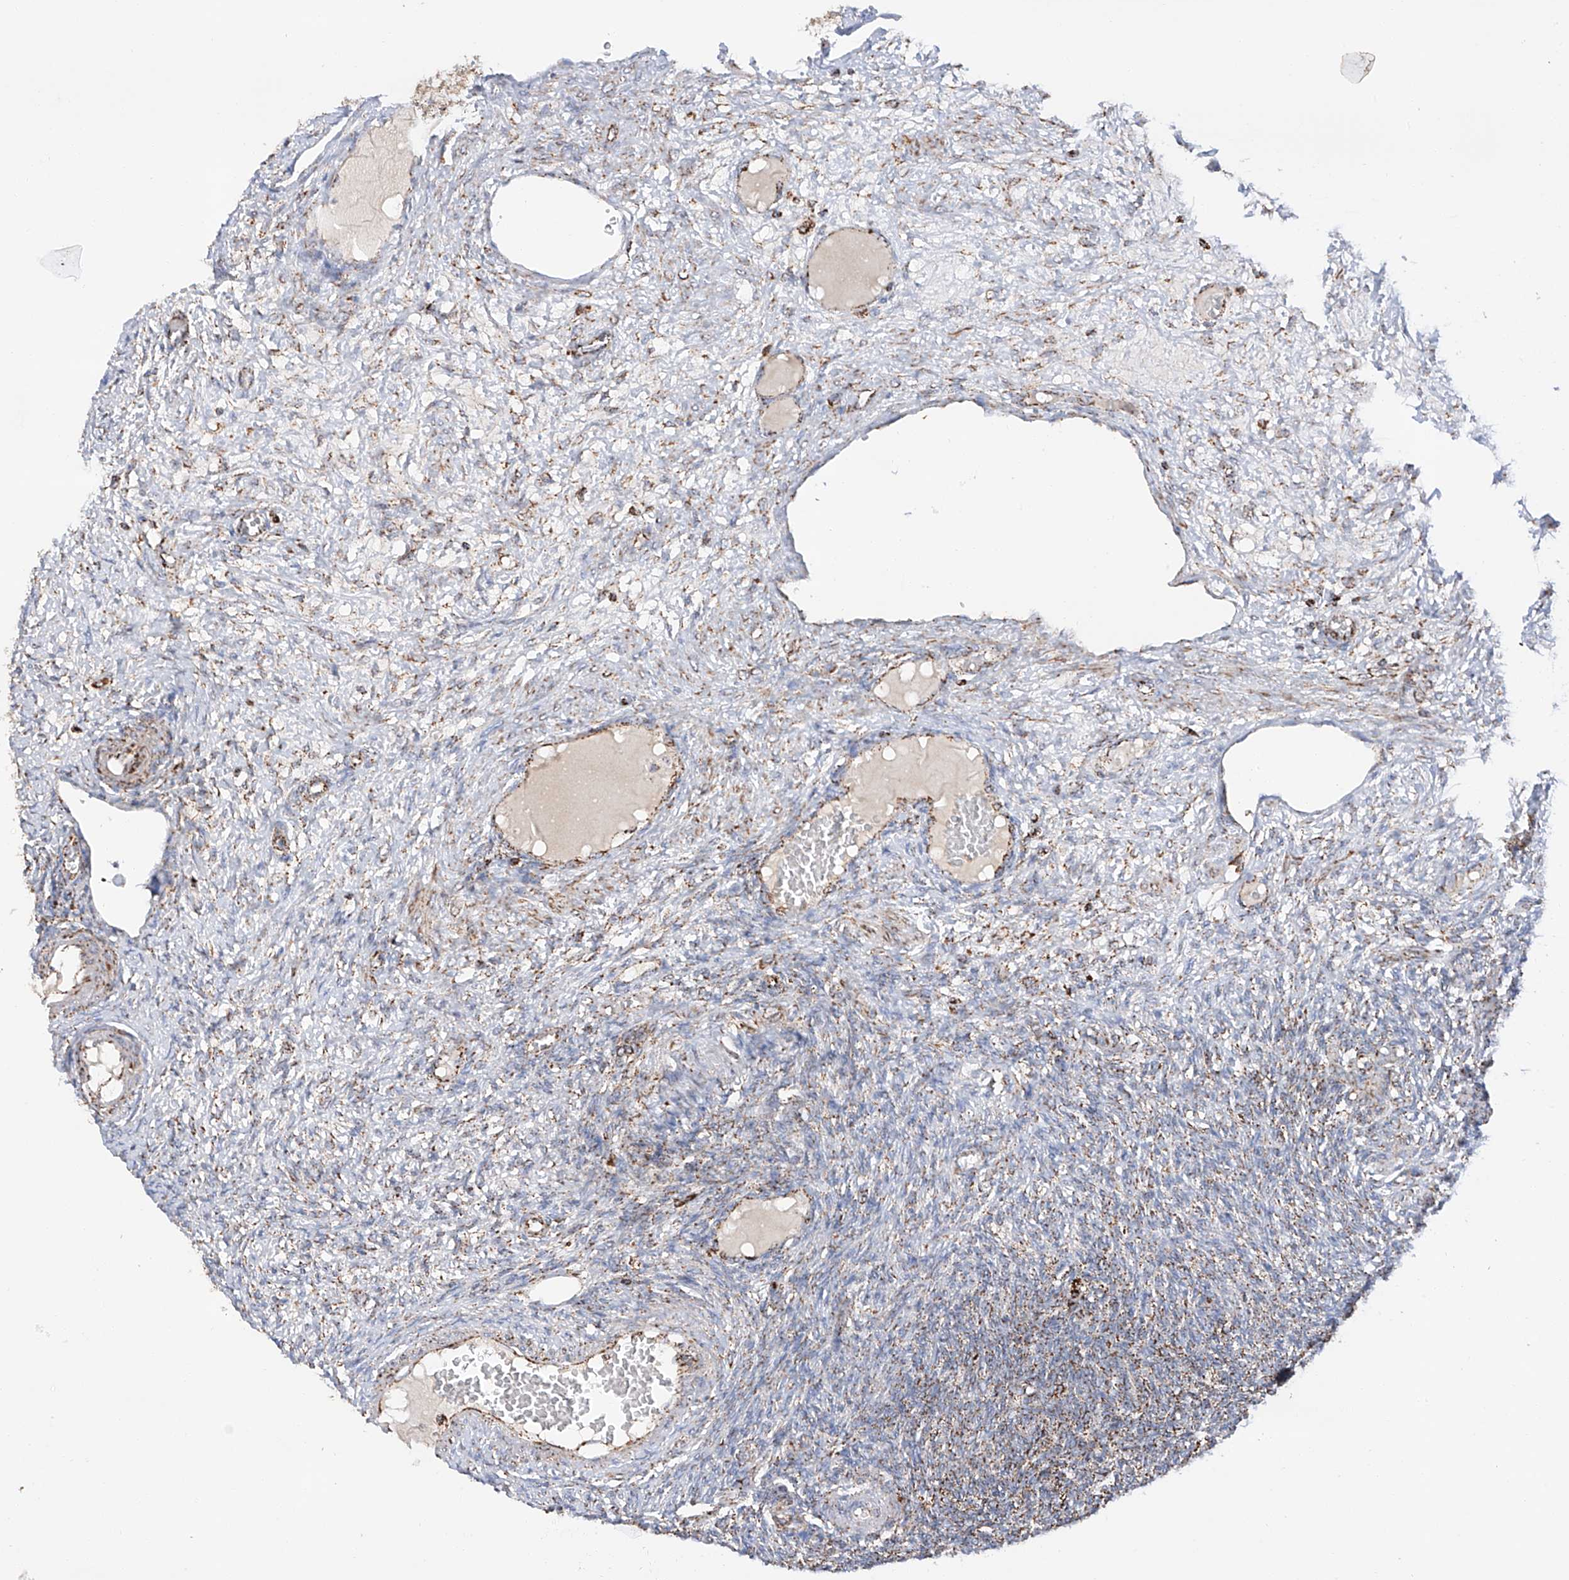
{"staining": {"intensity": "moderate", "quantity": "25%-75%", "location": "cytoplasmic/membranous"}, "tissue": "ovary", "cell_type": "Ovarian stroma cells", "image_type": "normal", "snomed": [{"axis": "morphology", "description": "Normal tissue, NOS"}, {"axis": "topography", "description": "Ovary"}], "caption": "Ovarian stroma cells show medium levels of moderate cytoplasmic/membranous staining in about 25%-75% of cells in unremarkable ovary.", "gene": "TTC27", "patient": {"sex": "female", "age": 27}}